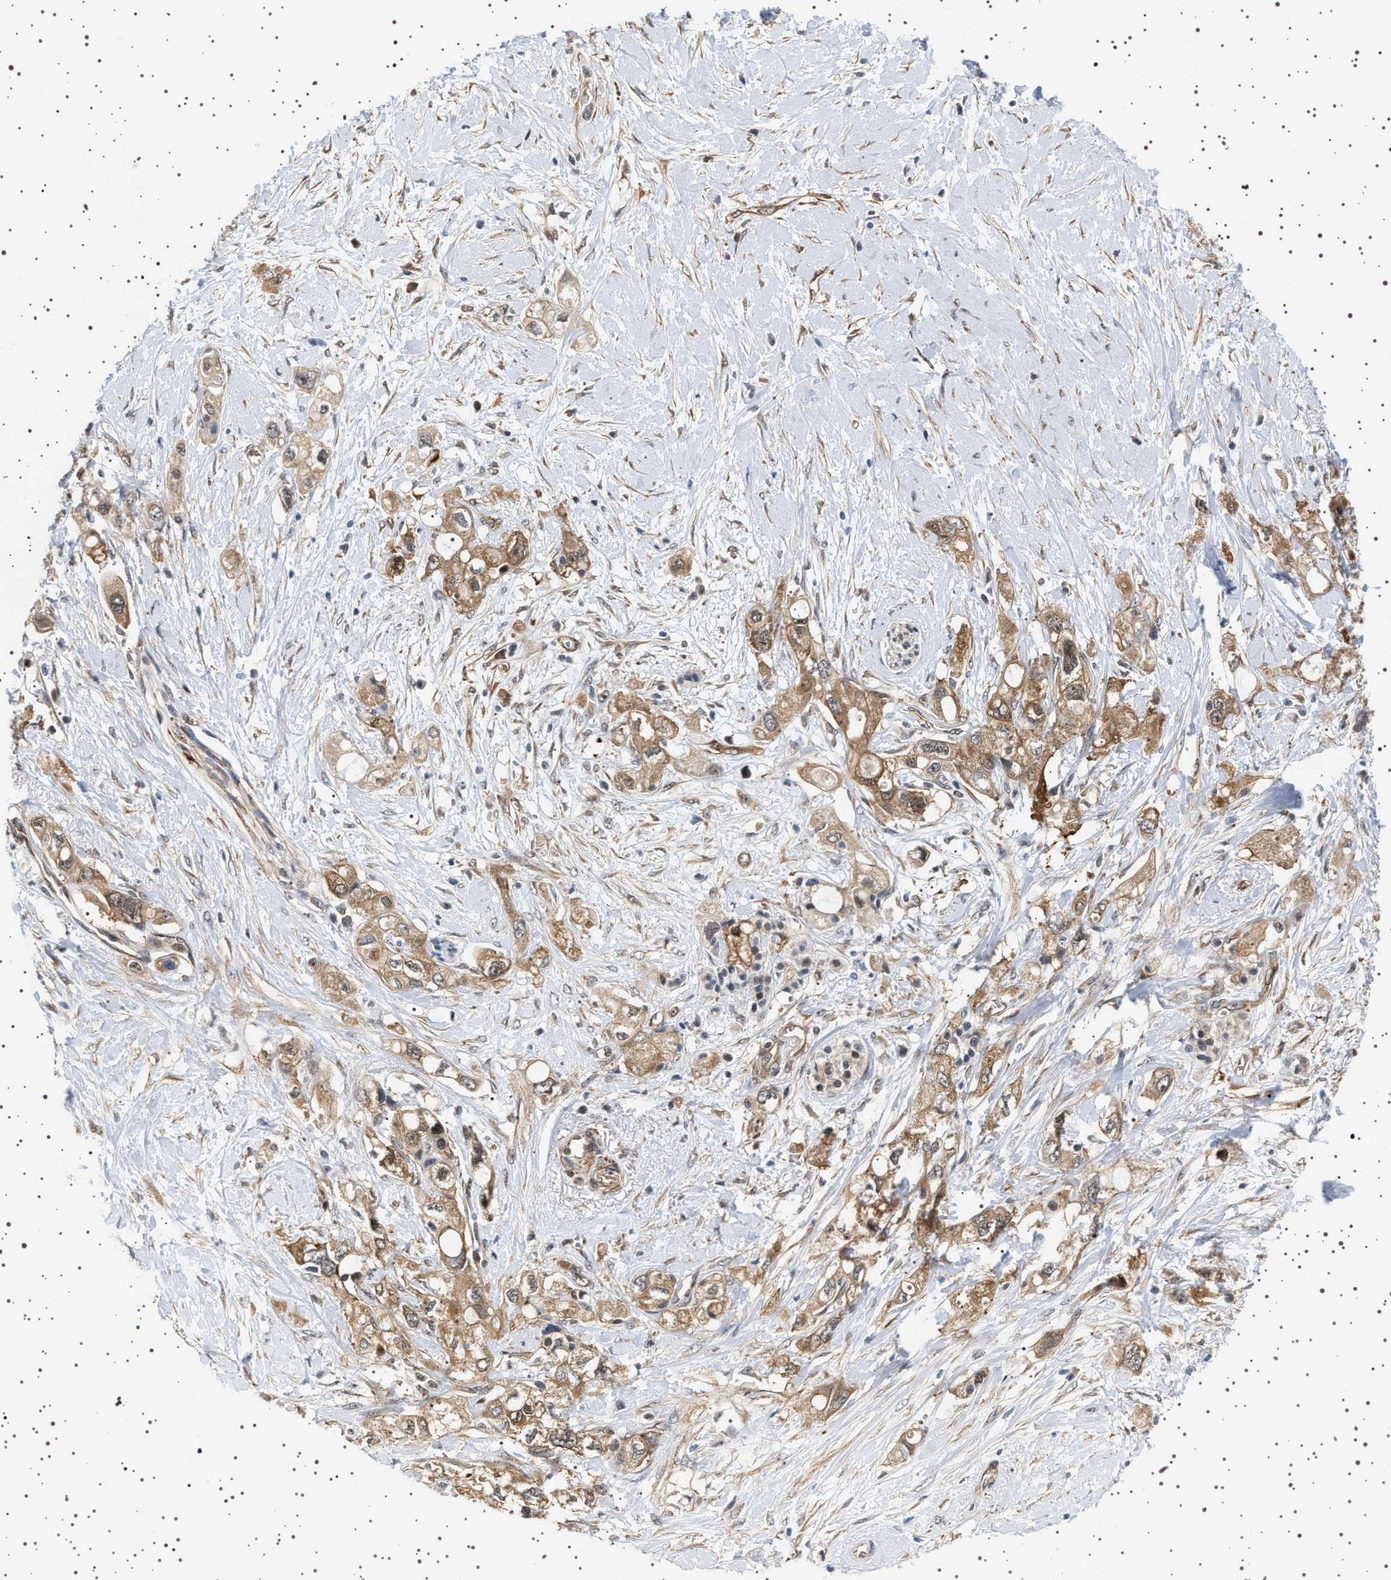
{"staining": {"intensity": "moderate", "quantity": ">75%", "location": "cytoplasmic/membranous"}, "tissue": "pancreatic cancer", "cell_type": "Tumor cells", "image_type": "cancer", "snomed": [{"axis": "morphology", "description": "Adenocarcinoma, NOS"}, {"axis": "topography", "description": "Pancreas"}], "caption": "Immunohistochemical staining of pancreatic cancer (adenocarcinoma) demonstrates medium levels of moderate cytoplasmic/membranous protein expression in approximately >75% of tumor cells.", "gene": "BAG3", "patient": {"sex": "female", "age": 56}}